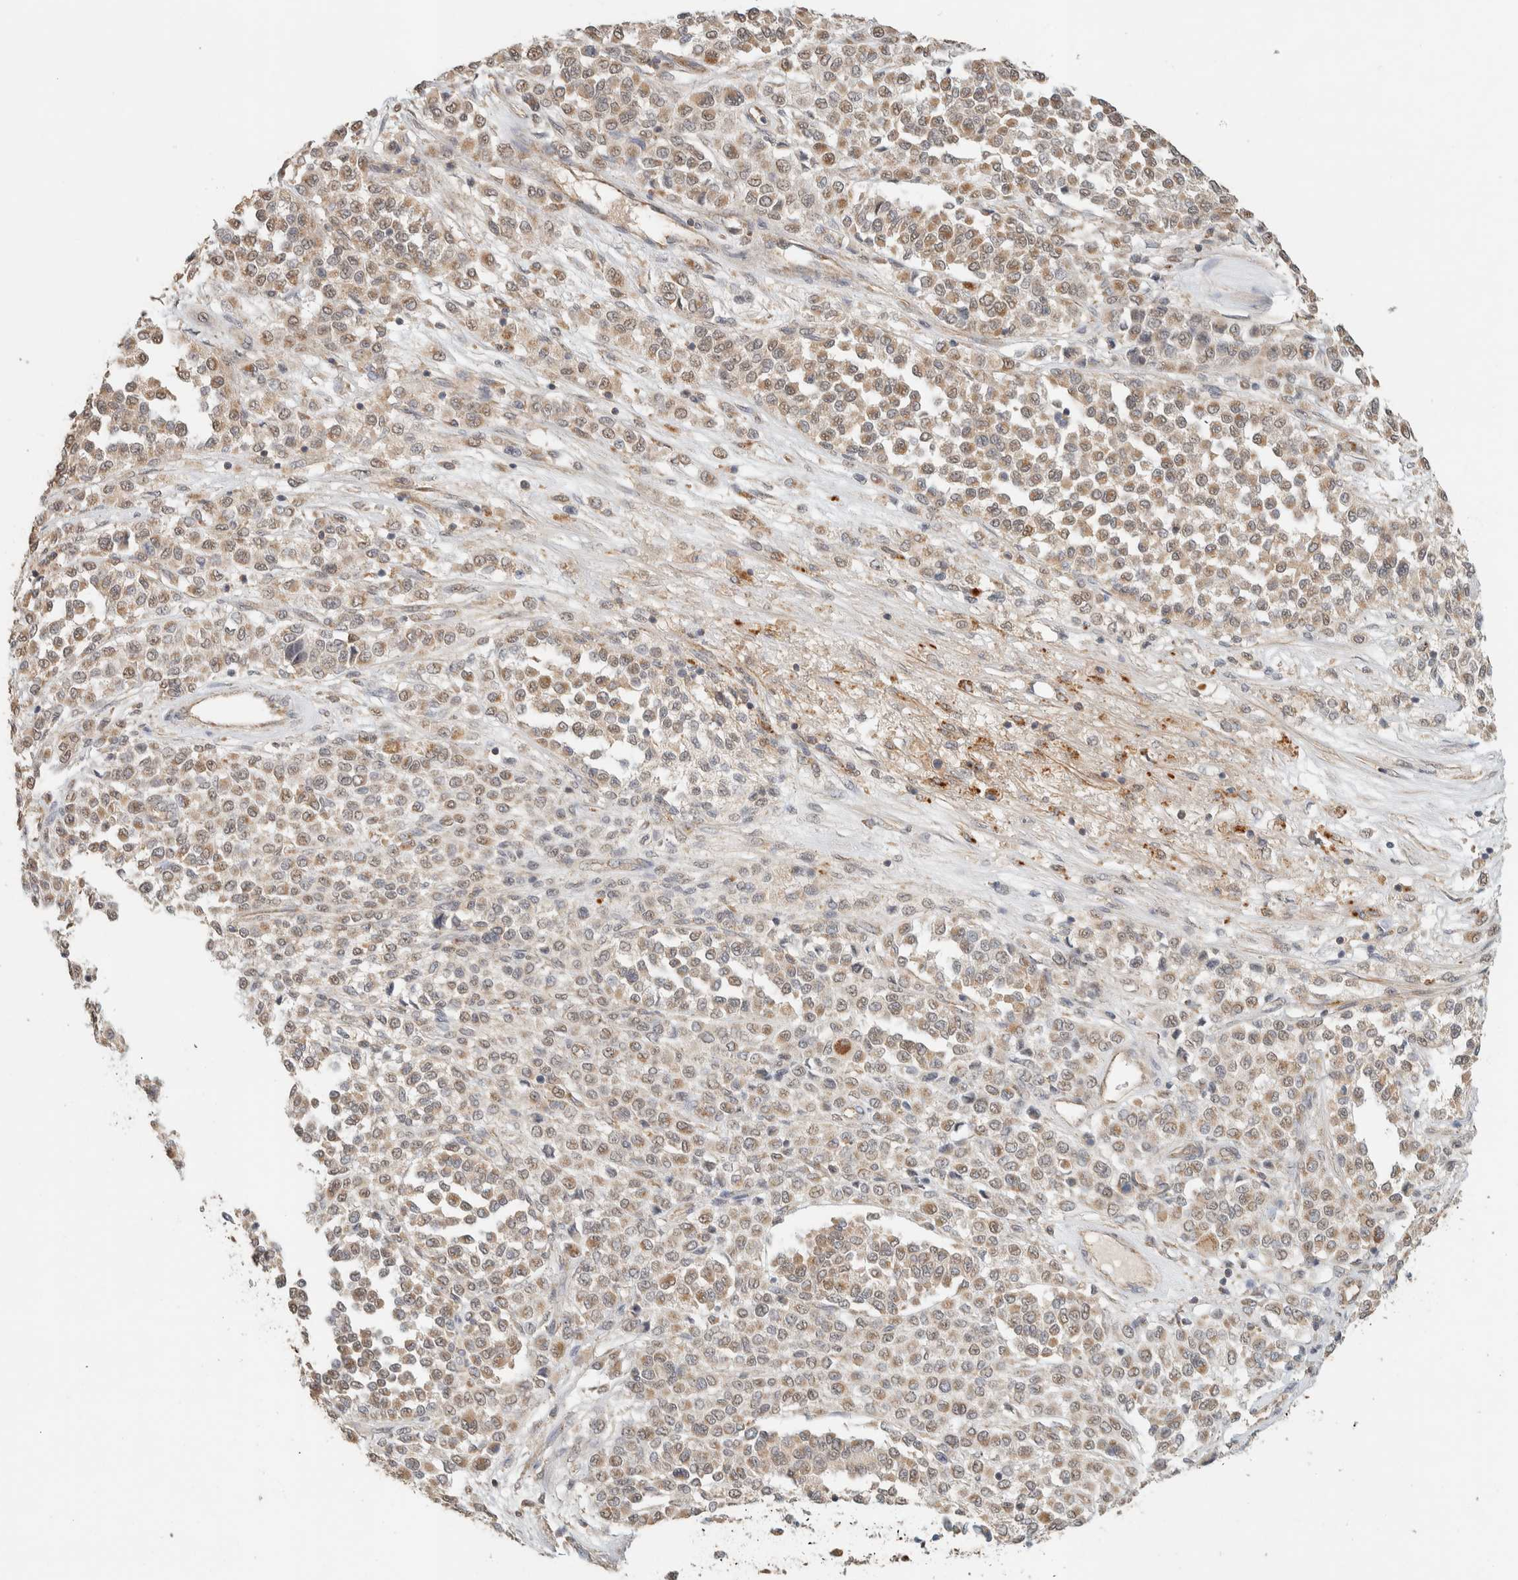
{"staining": {"intensity": "weak", "quantity": ">75%", "location": "cytoplasmic/membranous"}, "tissue": "melanoma", "cell_type": "Tumor cells", "image_type": "cancer", "snomed": [{"axis": "morphology", "description": "Malignant melanoma, Metastatic site"}, {"axis": "topography", "description": "Pancreas"}], "caption": "Malignant melanoma (metastatic site) tissue demonstrates weak cytoplasmic/membranous staining in about >75% of tumor cells", "gene": "PDE7B", "patient": {"sex": "female", "age": 30}}